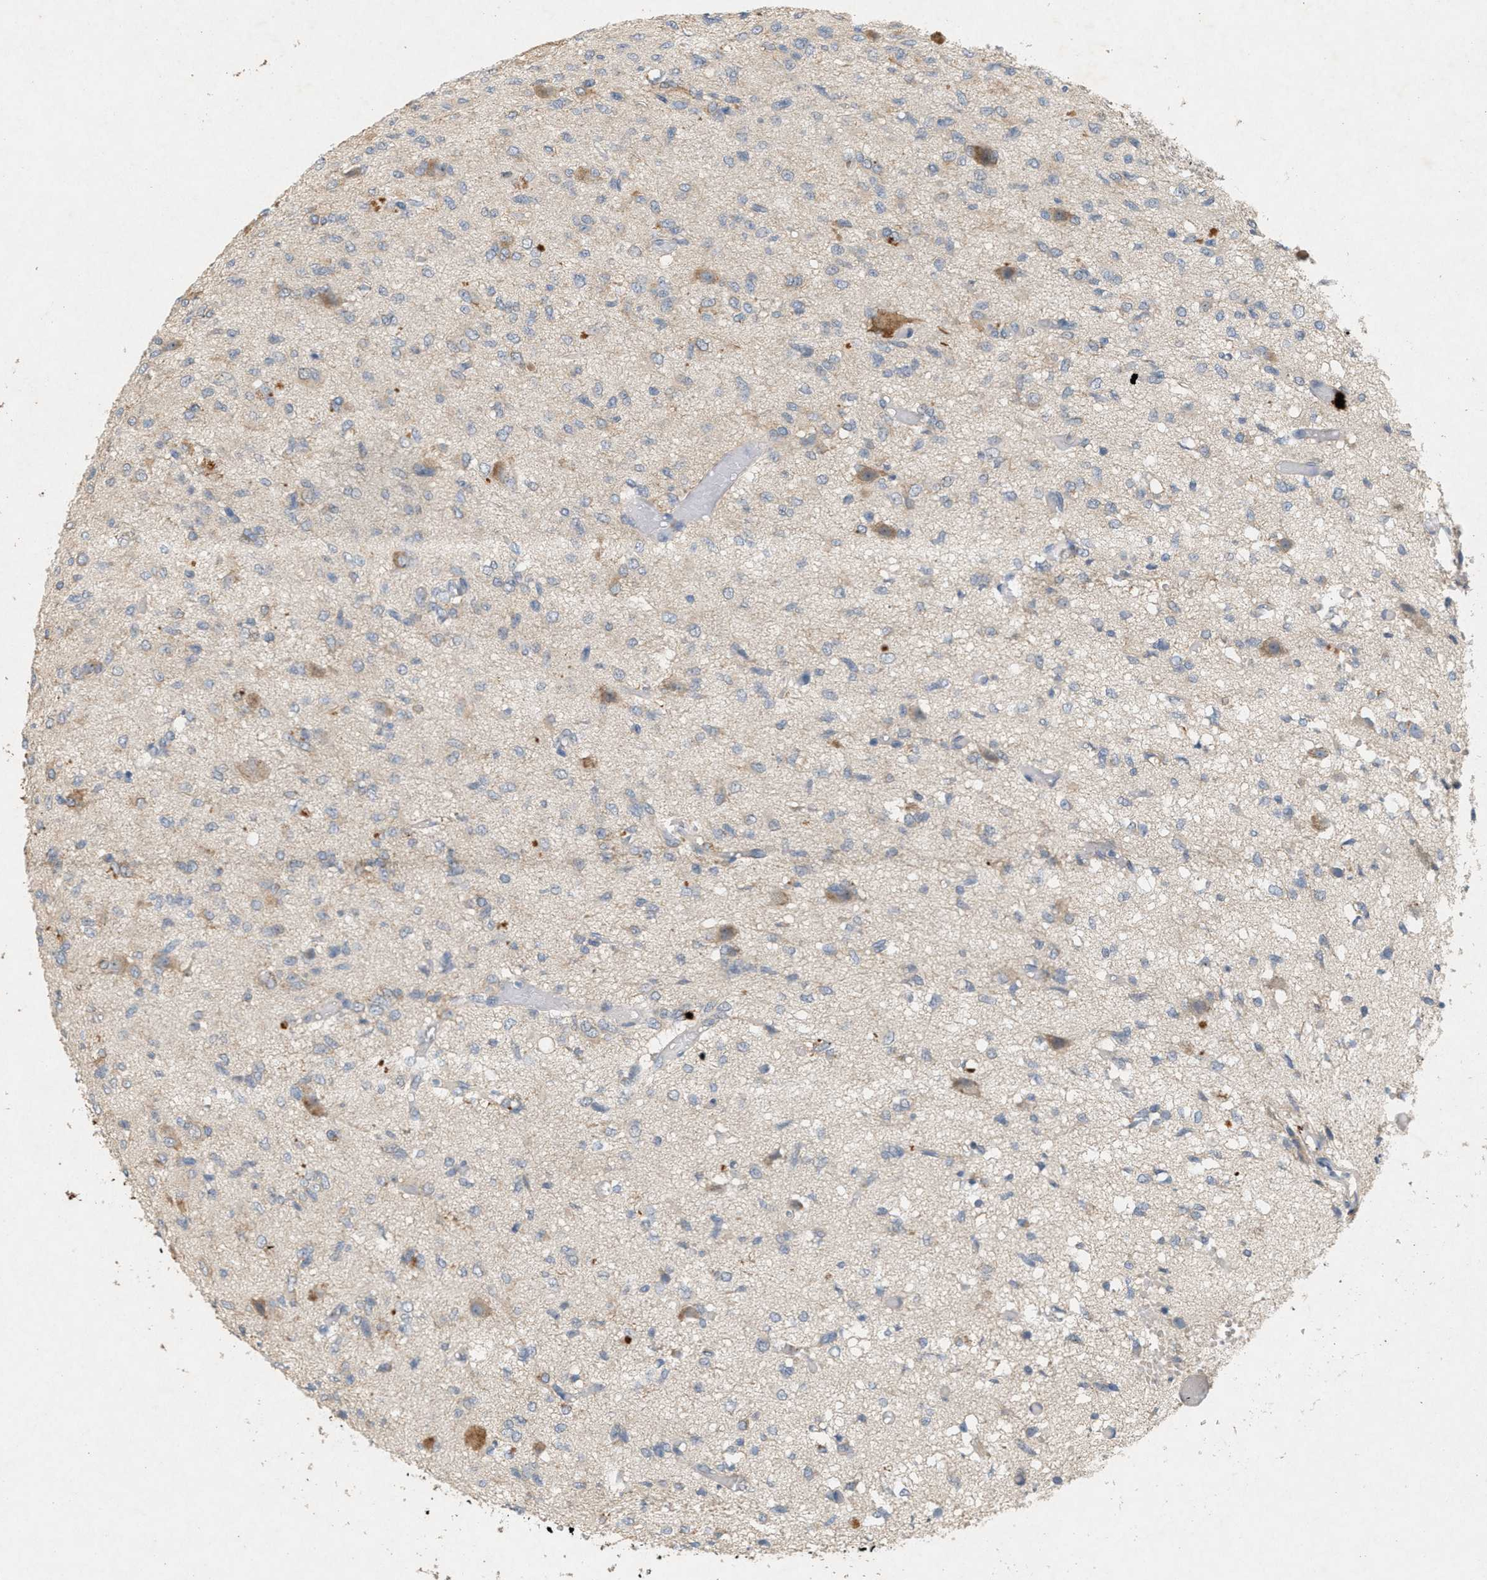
{"staining": {"intensity": "negative", "quantity": "none", "location": "none"}, "tissue": "glioma", "cell_type": "Tumor cells", "image_type": "cancer", "snomed": [{"axis": "morphology", "description": "Glioma, malignant, High grade"}, {"axis": "topography", "description": "Brain"}], "caption": "DAB (3,3'-diaminobenzidine) immunohistochemical staining of human glioma displays no significant positivity in tumor cells.", "gene": "DCAF7", "patient": {"sex": "female", "age": 59}}